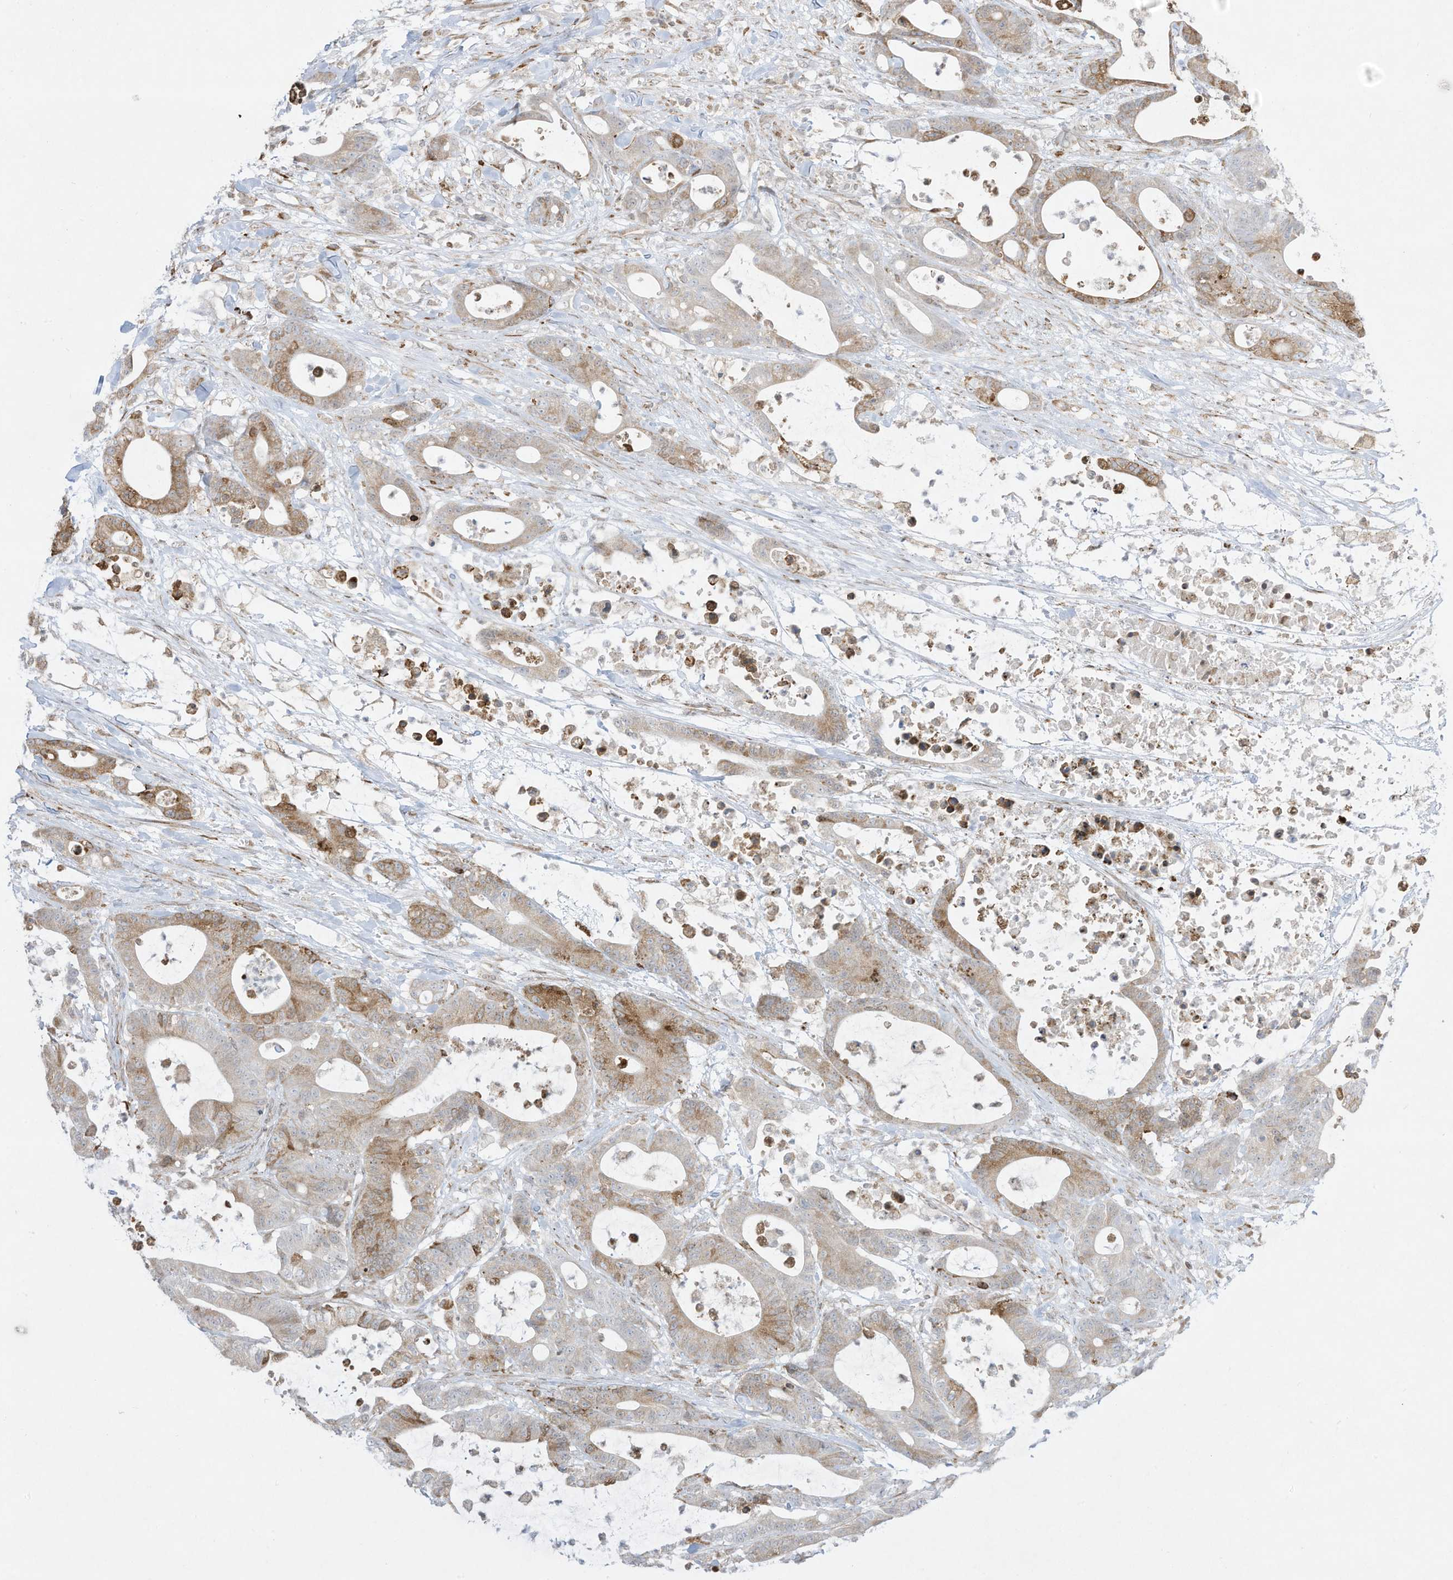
{"staining": {"intensity": "moderate", "quantity": "<25%", "location": "cytoplasmic/membranous"}, "tissue": "colorectal cancer", "cell_type": "Tumor cells", "image_type": "cancer", "snomed": [{"axis": "morphology", "description": "Adenocarcinoma, NOS"}, {"axis": "topography", "description": "Colon"}], "caption": "The photomicrograph displays immunohistochemical staining of colorectal cancer (adenocarcinoma). There is moderate cytoplasmic/membranous positivity is appreciated in approximately <25% of tumor cells. The protein is stained brown, and the nuclei are stained in blue (DAB (3,3'-diaminobenzidine) IHC with brightfield microscopy, high magnification).", "gene": "PTK6", "patient": {"sex": "female", "age": 84}}